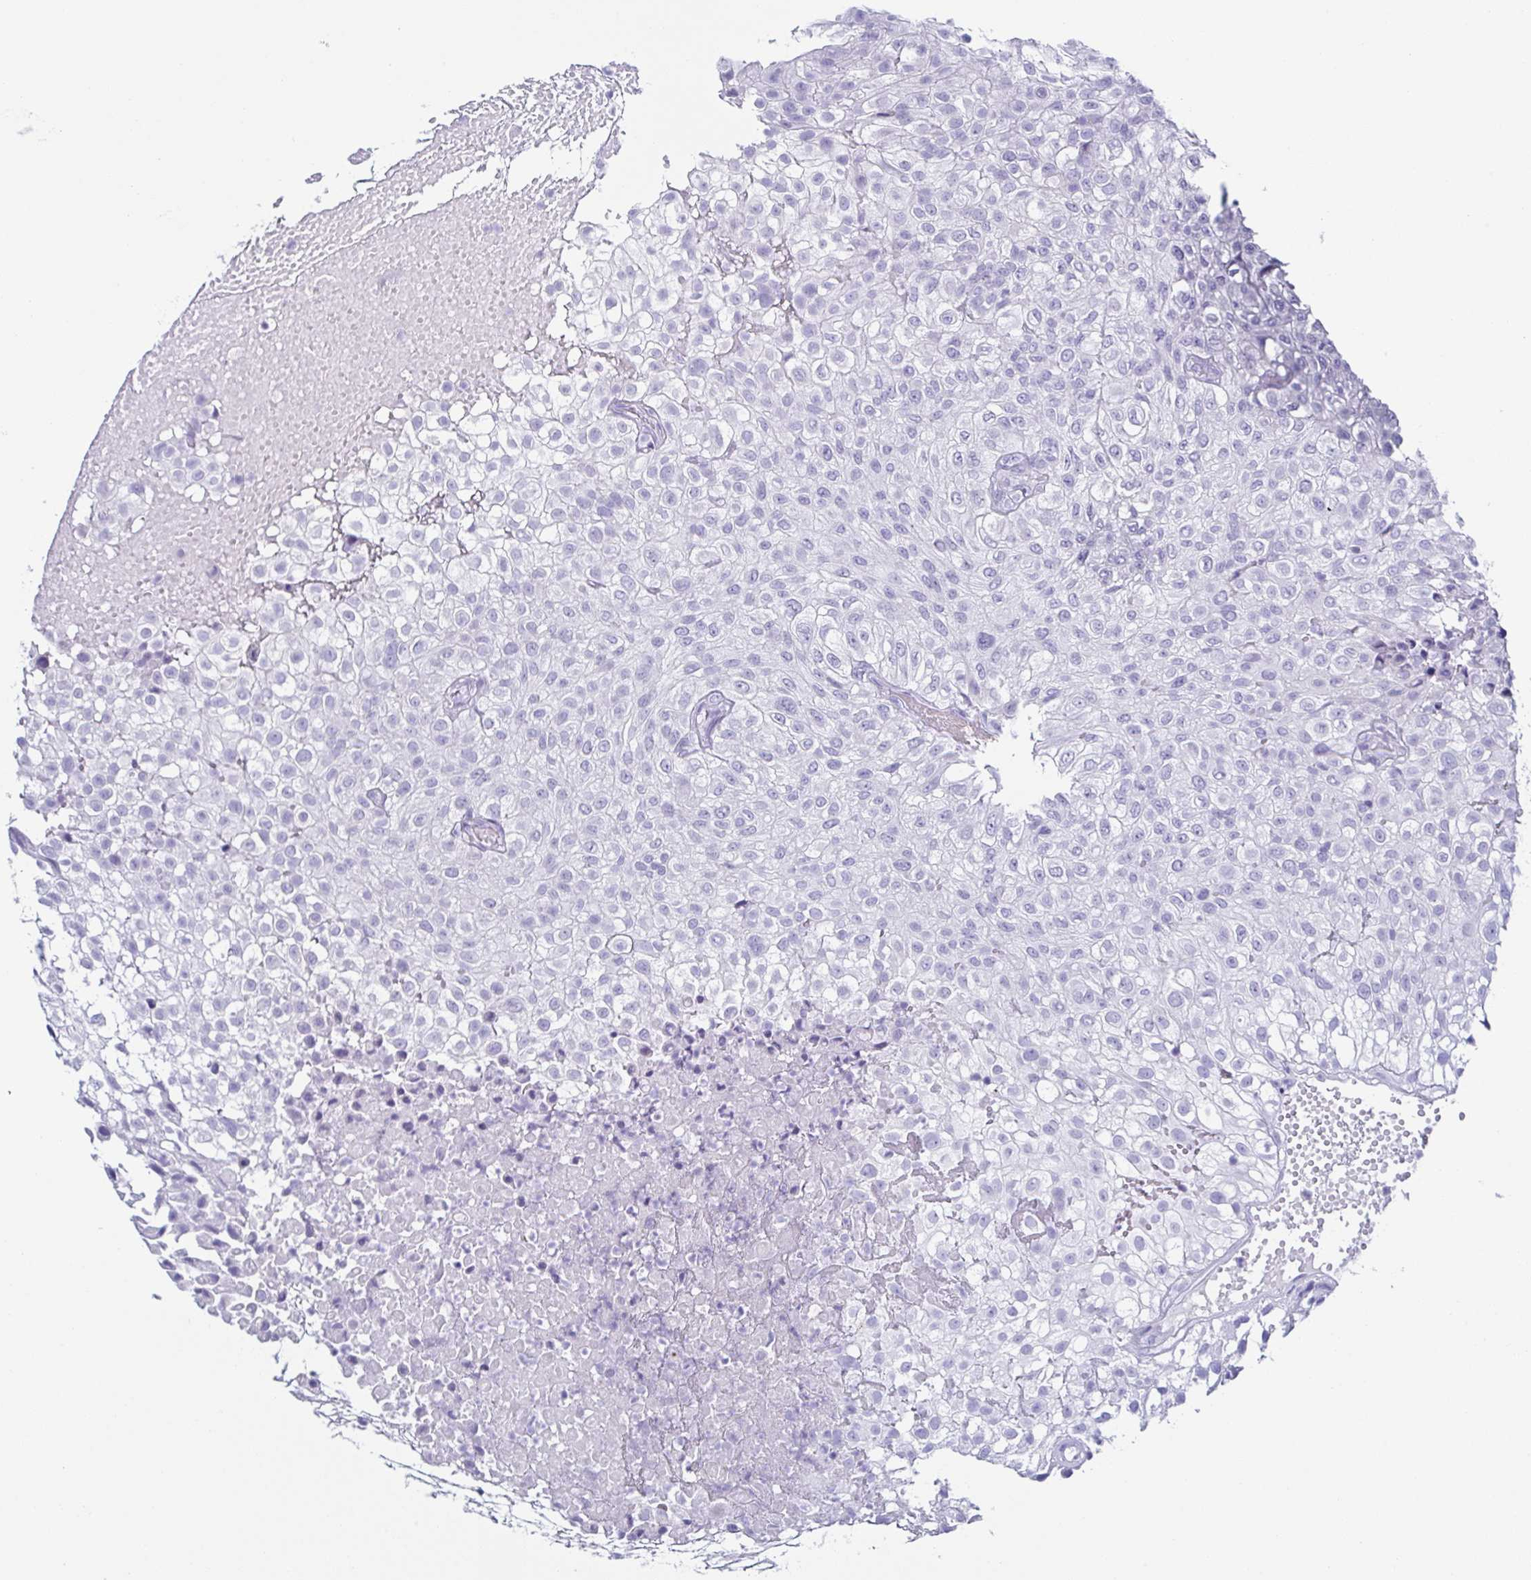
{"staining": {"intensity": "negative", "quantity": "none", "location": "none"}, "tissue": "urothelial cancer", "cell_type": "Tumor cells", "image_type": "cancer", "snomed": [{"axis": "morphology", "description": "Urothelial carcinoma, High grade"}, {"axis": "topography", "description": "Urinary bladder"}], "caption": "High-grade urothelial carcinoma stained for a protein using immunohistochemistry (IHC) demonstrates no positivity tumor cells.", "gene": "ZG16B", "patient": {"sex": "male", "age": 56}}